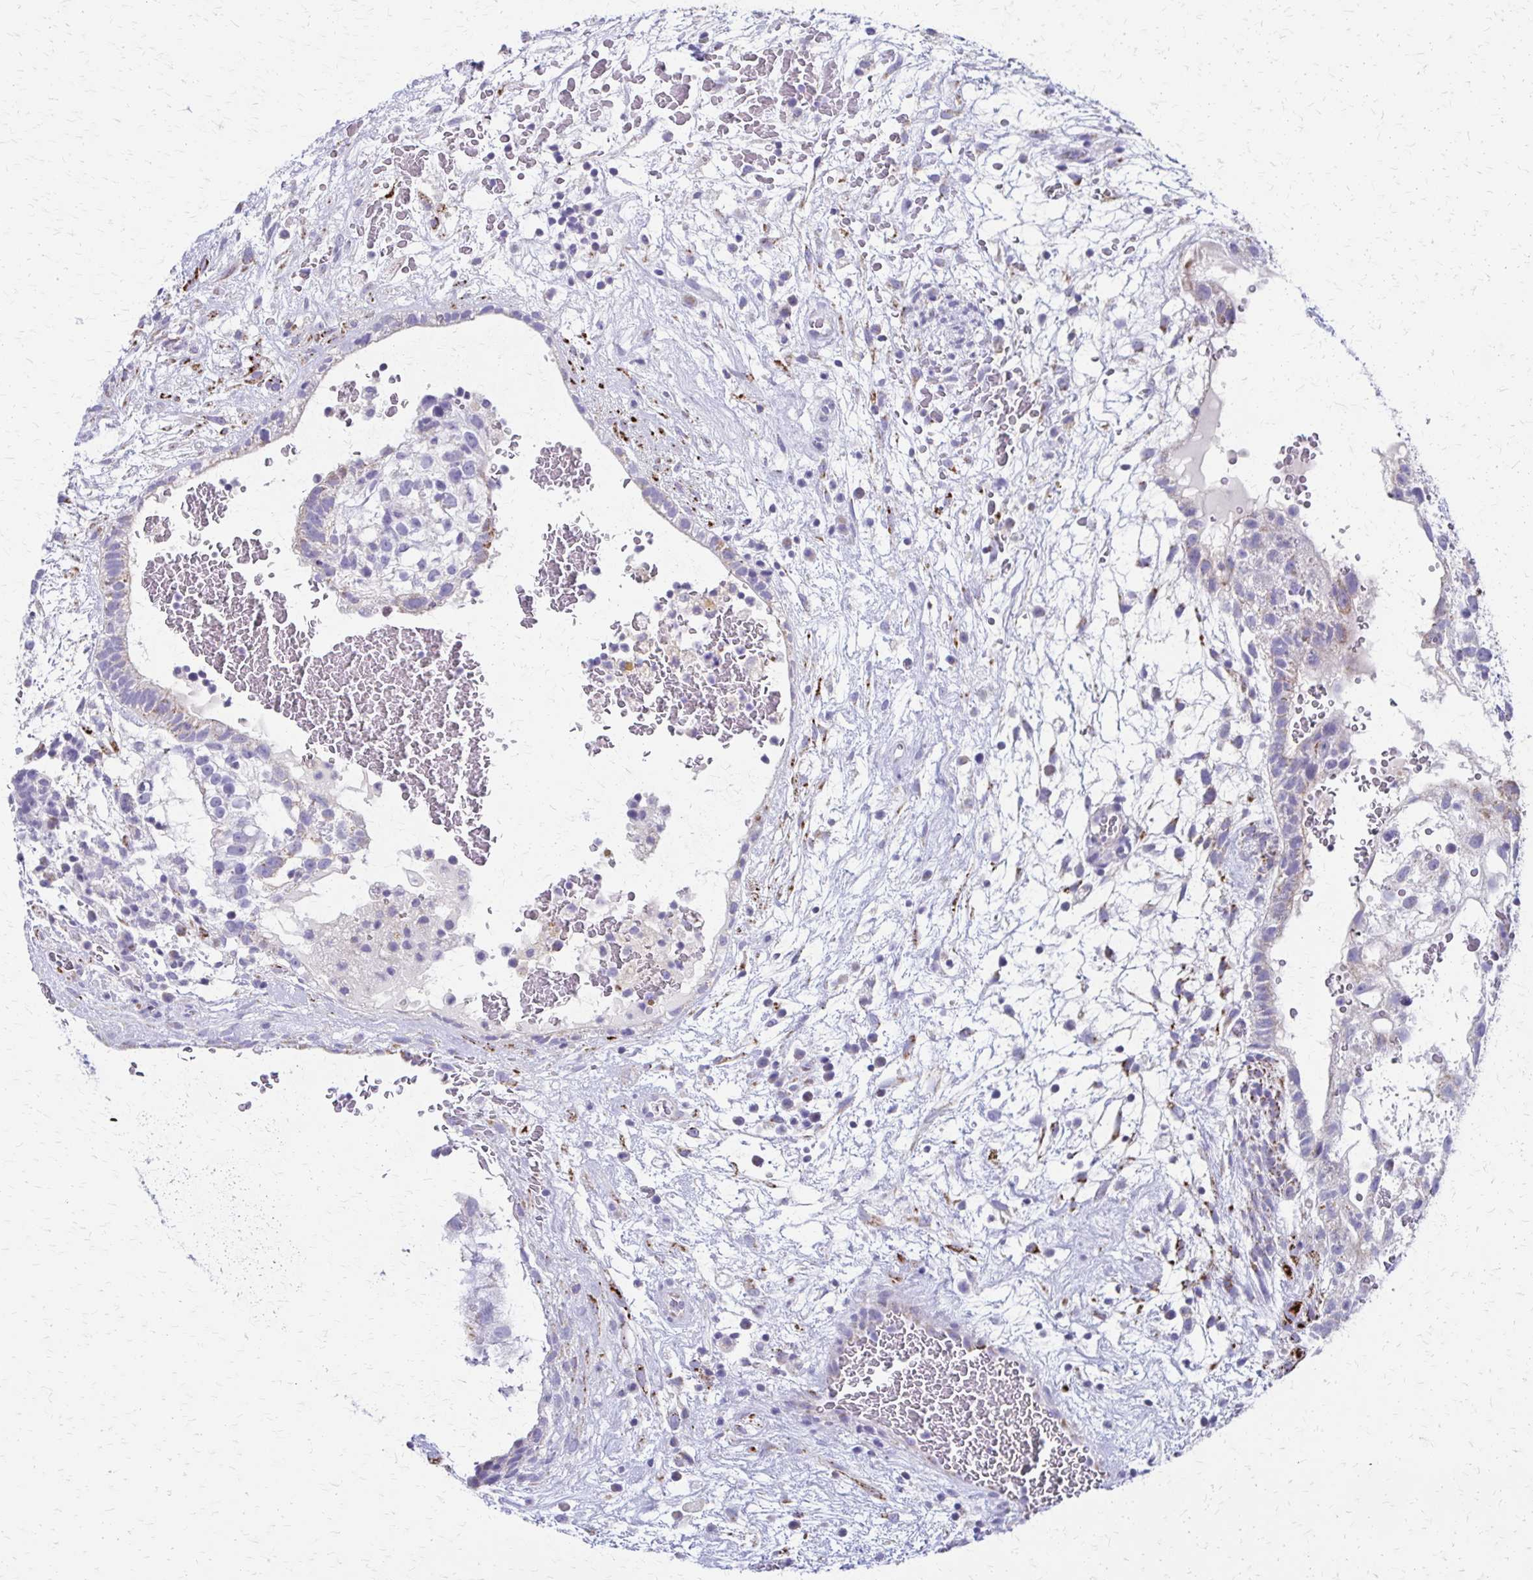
{"staining": {"intensity": "negative", "quantity": "none", "location": "none"}, "tissue": "testis cancer", "cell_type": "Tumor cells", "image_type": "cancer", "snomed": [{"axis": "morphology", "description": "Normal tissue, NOS"}, {"axis": "morphology", "description": "Carcinoma, Embryonal, NOS"}, {"axis": "topography", "description": "Testis"}], "caption": "DAB immunohistochemical staining of human testis cancer demonstrates no significant staining in tumor cells. (DAB (3,3'-diaminobenzidine) immunohistochemistry (IHC) with hematoxylin counter stain).", "gene": "ZSCAN5B", "patient": {"sex": "male", "age": 32}}